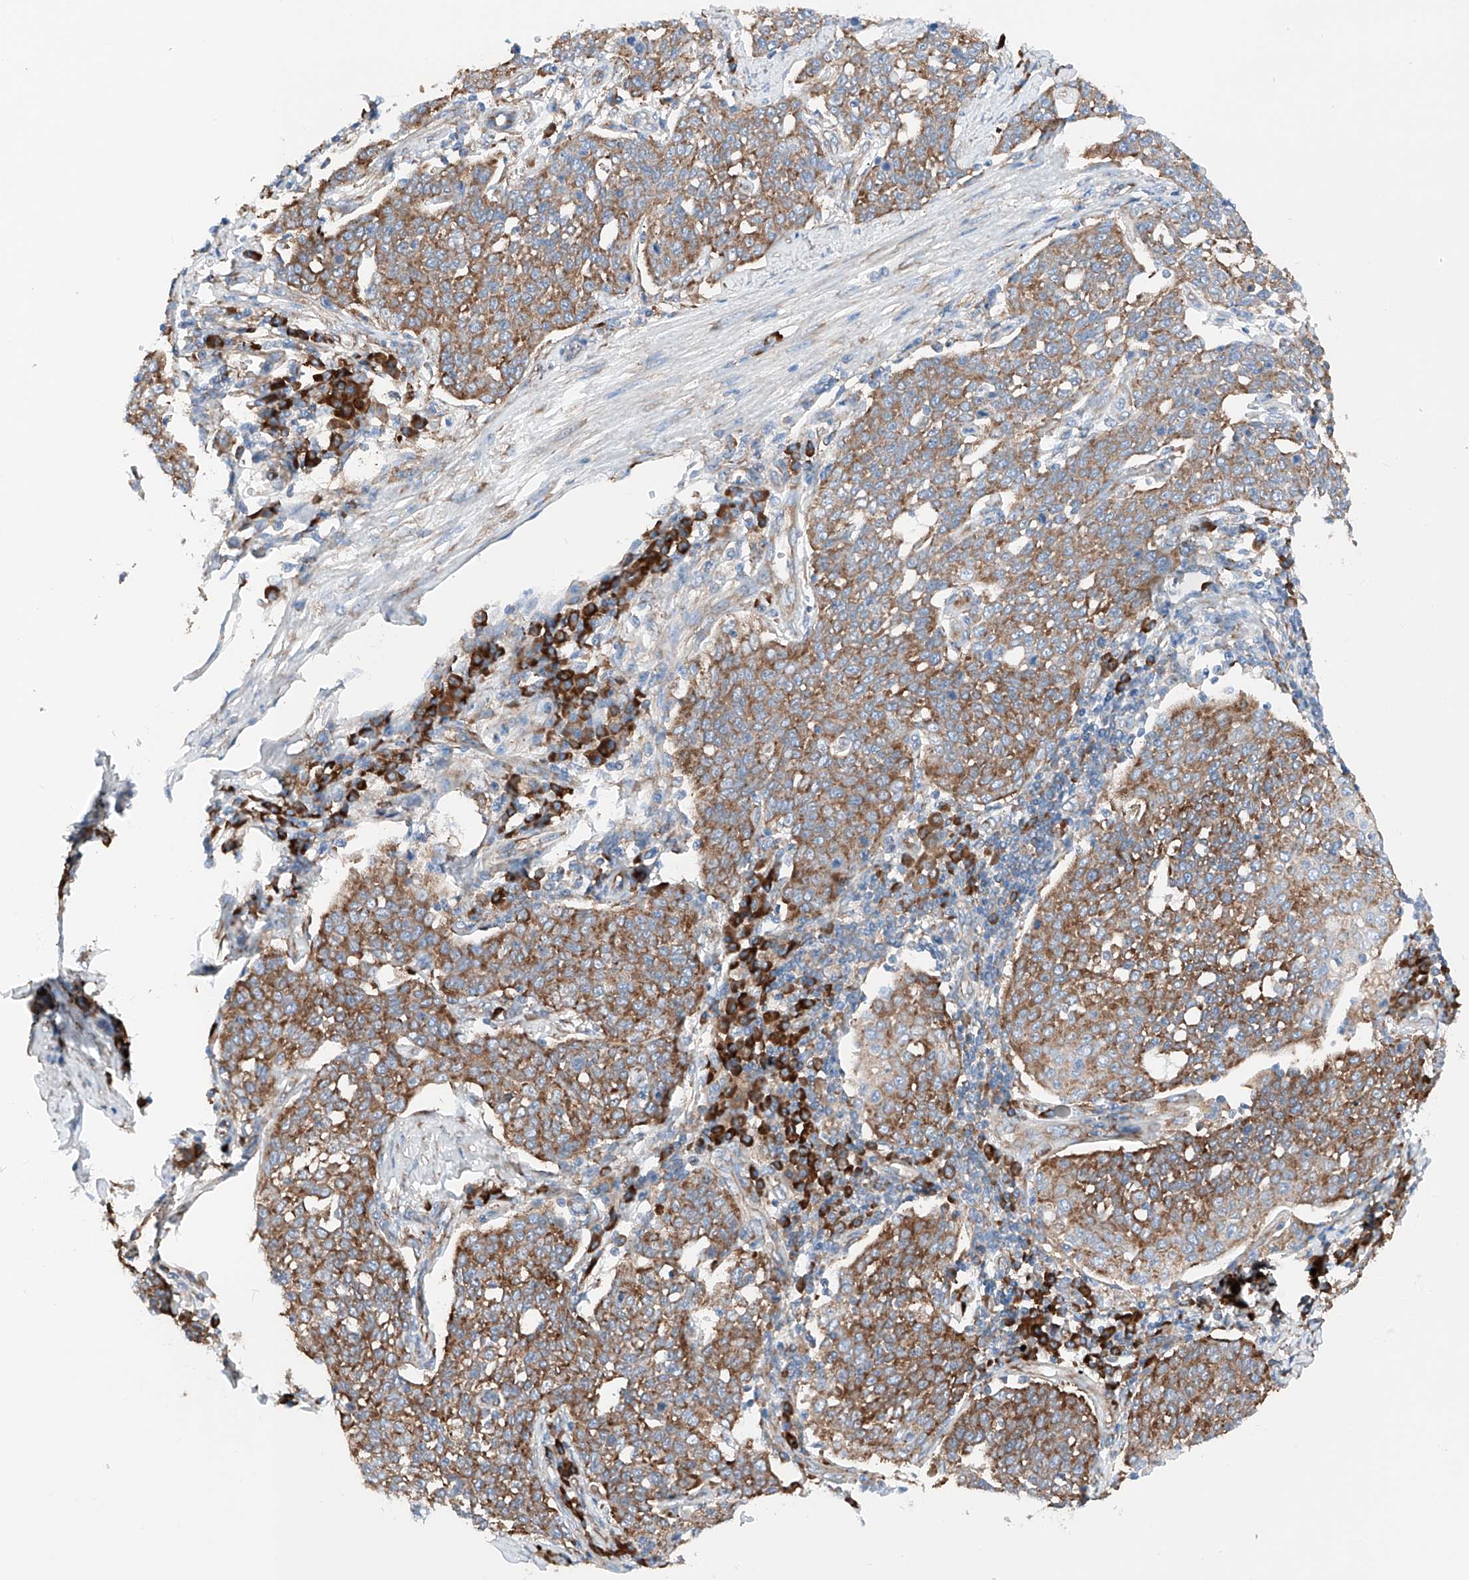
{"staining": {"intensity": "moderate", "quantity": ">75%", "location": "cytoplasmic/membranous"}, "tissue": "cervical cancer", "cell_type": "Tumor cells", "image_type": "cancer", "snomed": [{"axis": "morphology", "description": "Squamous cell carcinoma, NOS"}, {"axis": "topography", "description": "Cervix"}], "caption": "Protein expression analysis of cervical cancer (squamous cell carcinoma) exhibits moderate cytoplasmic/membranous positivity in approximately >75% of tumor cells.", "gene": "CRELD1", "patient": {"sex": "female", "age": 34}}